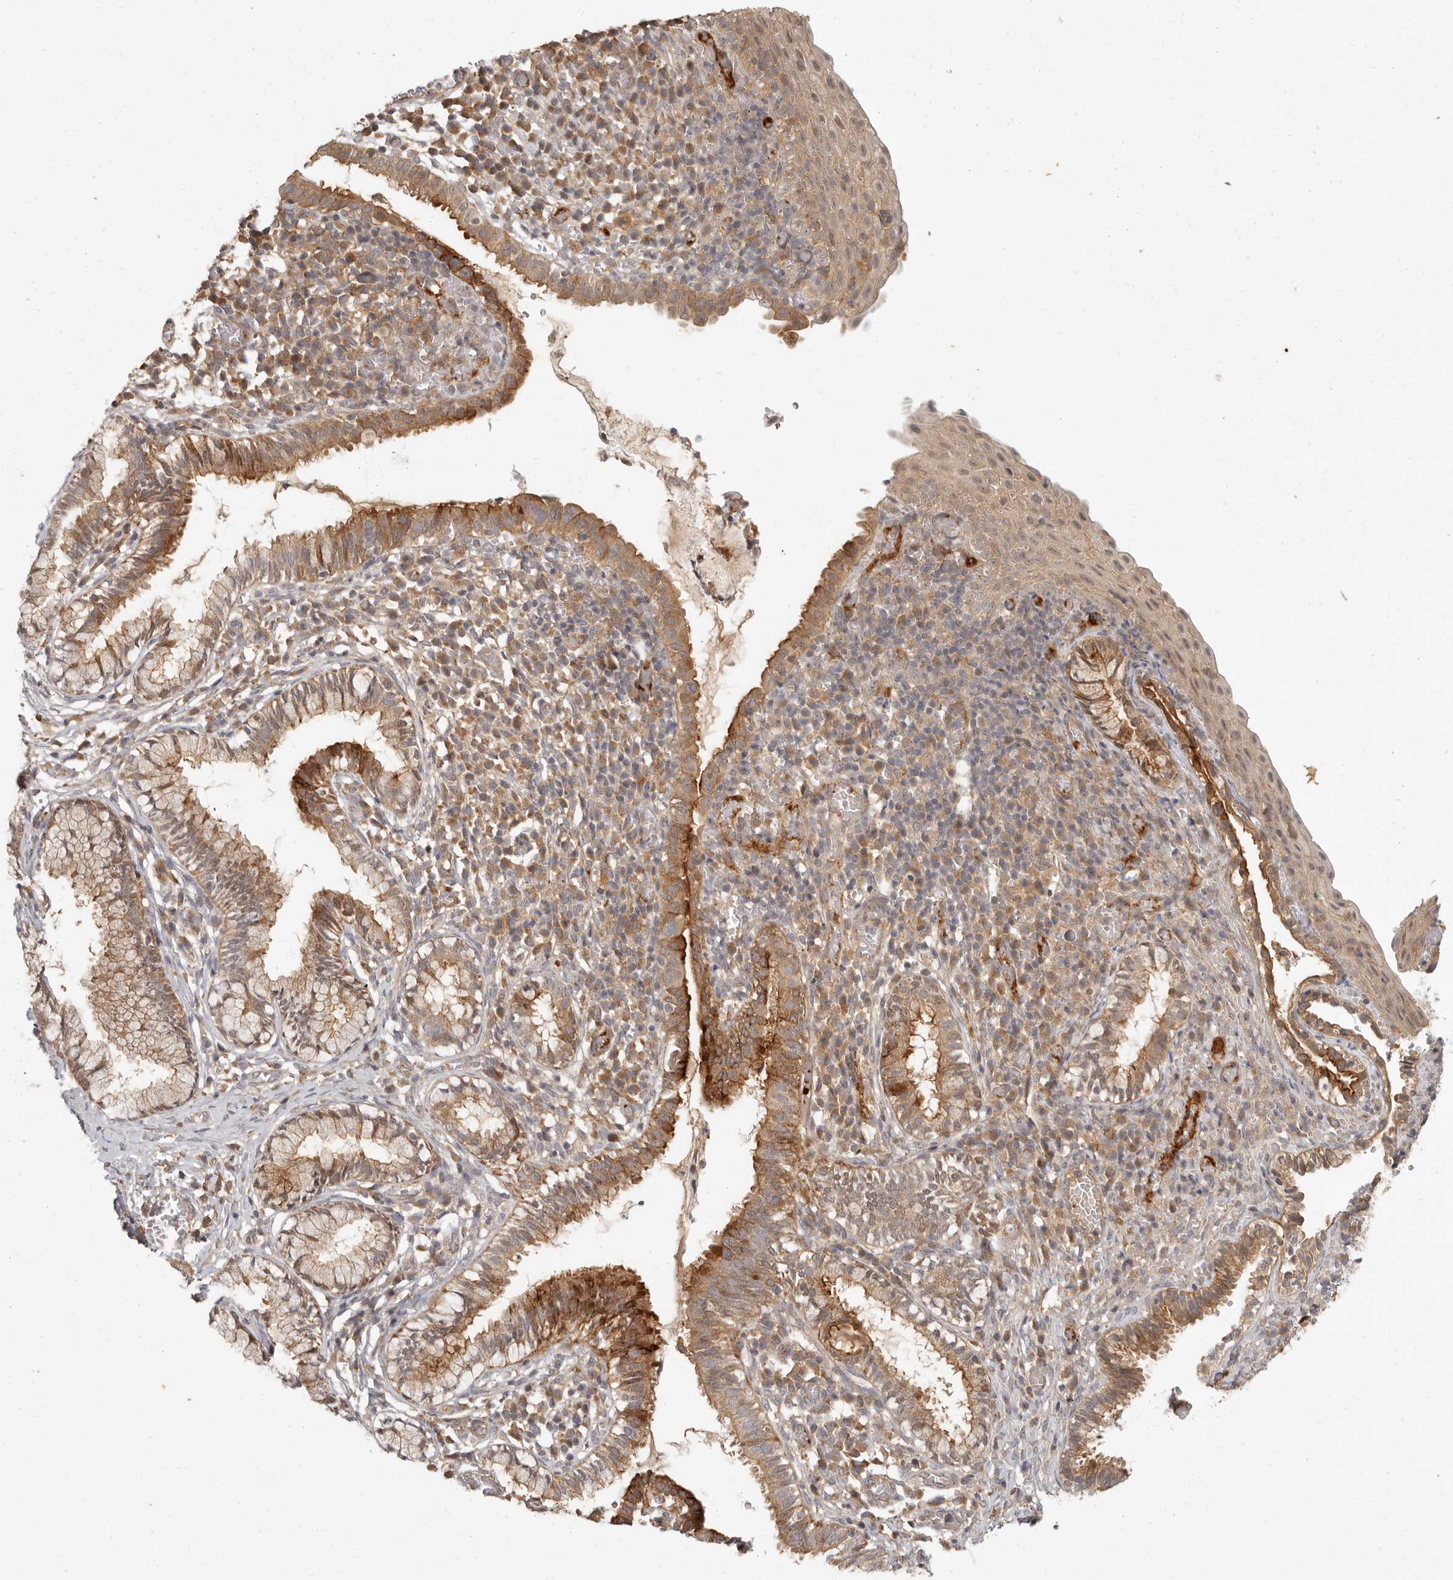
{"staining": {"intensity": "moderate", "quantity": "25%-75%", "location": "cytoplasmic/membranous"}, "tissue": "cervix", "cell_type": "Glandular cells", "image_type": "normal", "snomed": [{"axis": "morphology", "description": "Normal tissue, NOS"}, {"axis": "topography", "description": "Cervix"}], "caption": "Cervix stained with a brown dye exhibits moderate cytoplasmic/membranous positive staining in approximately 25%-75% of glandular cells.", "gene": "VIPR1", "patient": {"sex": "female", "age": 27}}